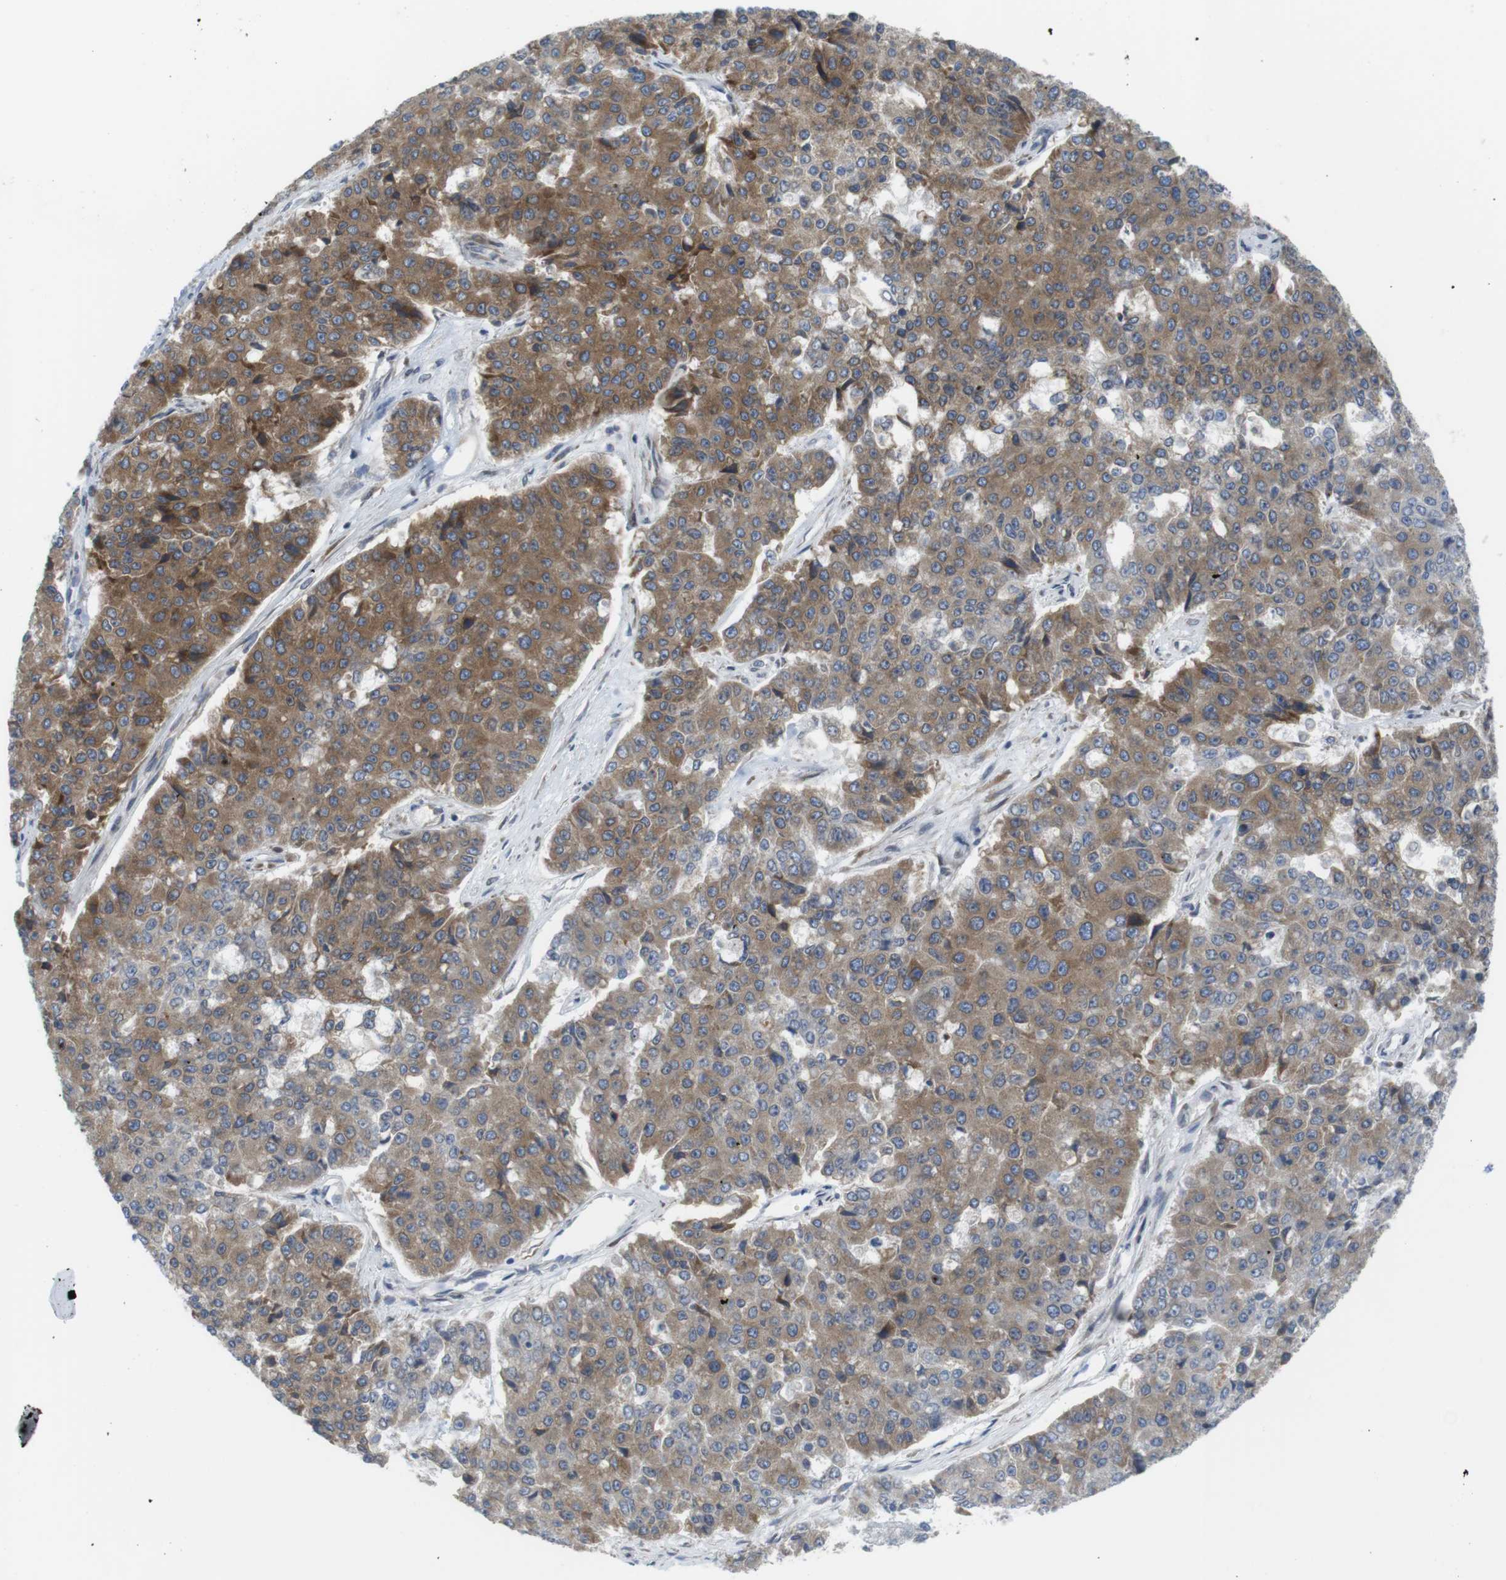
{"staining": {"intensity": "moderate", "quantity": "25%-75%", "location": "cytoplasmic/membranous"}, "tissue": "pancreatic cancer", "cell_type": "Tumor cells", "image_type": "cancer", "snomed": [{"axis": "morphology", "description": "Adenocarcinoma, NOS"}, {"axis": "topography", "description": "Pancreas"}], "caption": "A brown stain shows moderate cytoplasmic/membranous expression of a protein in pancreatic adenocarcinoma tumor cells. Using DAB (brown) and hematoxylin (blue) stains, captured at high magnification using brightfield microscopy.", "gene": "ERGIC3", "patient": {"sex": "male", "age": 50}}